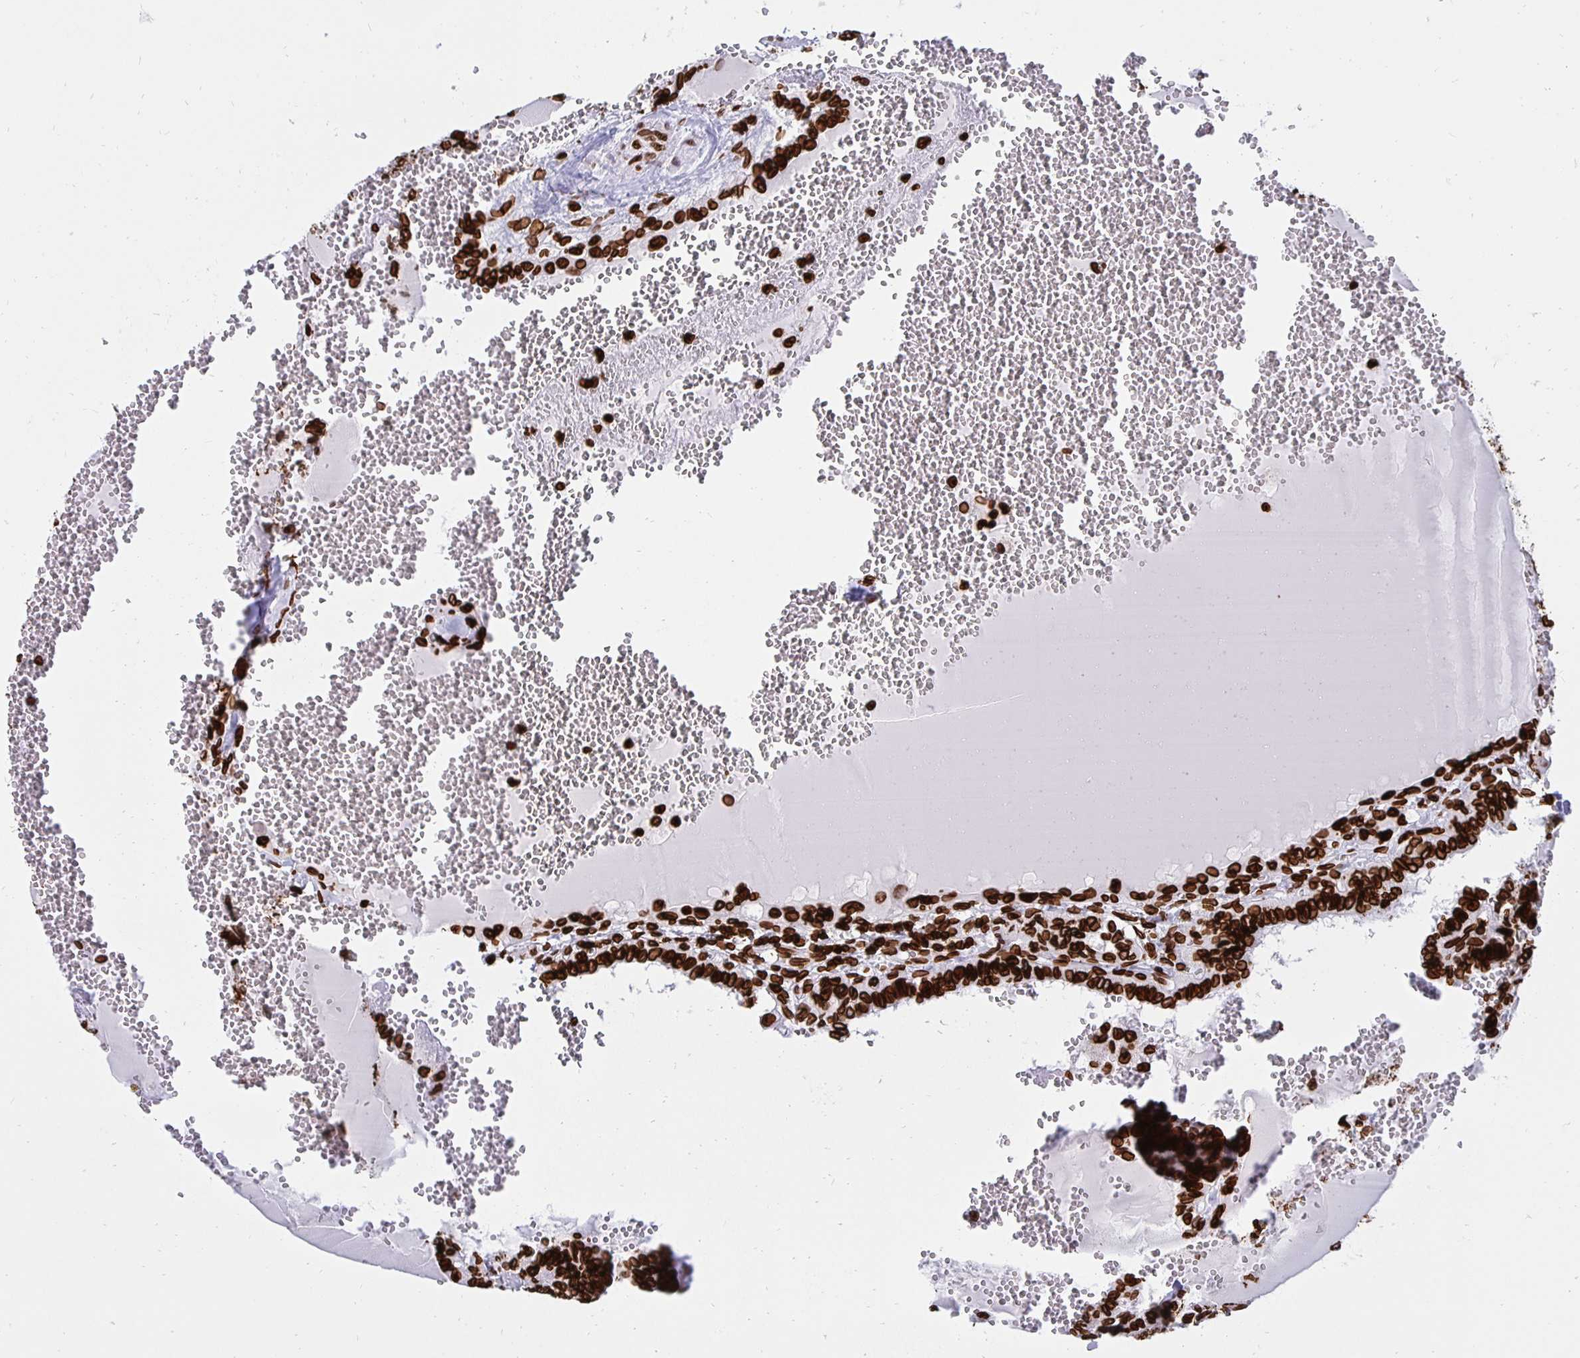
{"staining": {"intensity": "strong", "quantity": ">75%", "location": "cytoplasmic/membranous,nuclear"}, "tissue": "thyroid cancer", "cell_type": "Tumor cells", "image_type": "cancer", "snomed": [{"axis": "morphology", "description": "Papillary adenocarcinoma, NOS"}, {"axis": "topography", "description": "Thyroid gland"}], "caption": "The image displays staining of thyroid papillary adenocarcinoma, revealing strong cytoplasmic/membranous and nuclear protein positivity (brown color) within tumor cells.", "gene": "LMNB1", "patient": {"sex": "female", "age": 21}}